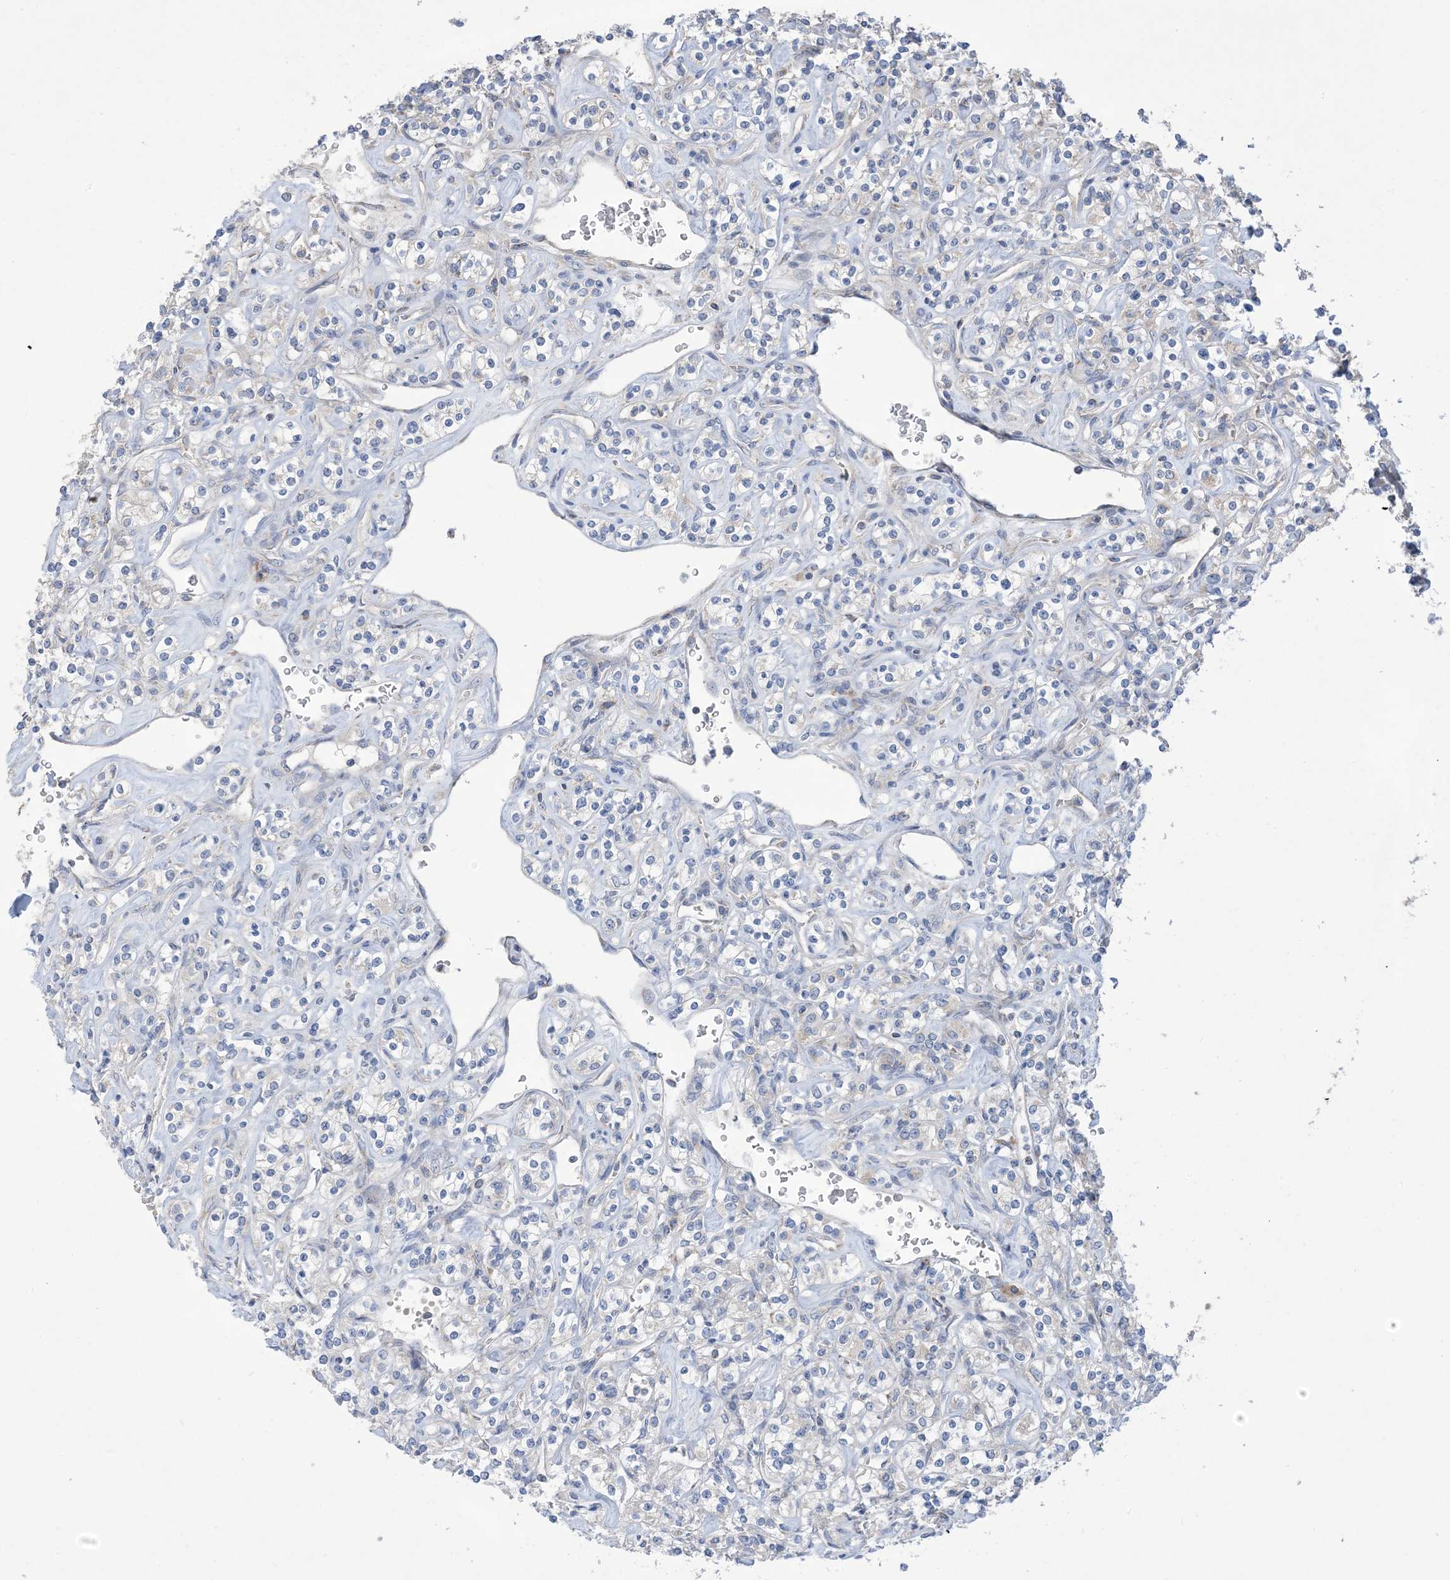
{"staining": {"intensity": "negative", "quantity": "none", "location": "none"}, "tissue": "renal cancer", "cell_type": "Tumor cells", "image_type": "cancer", "snomed": [{"axis": "morphology", "description": "Adenocarcinoma, NOS"}, {"axis": "topography", "description": "Kidney"}], "caption": "Renal cancer was stained to show a protein in brown. There is no significant positivity in tumor cells.", "gene": "CLEC16A", "patient": {"sex": "male", "age": 77}}